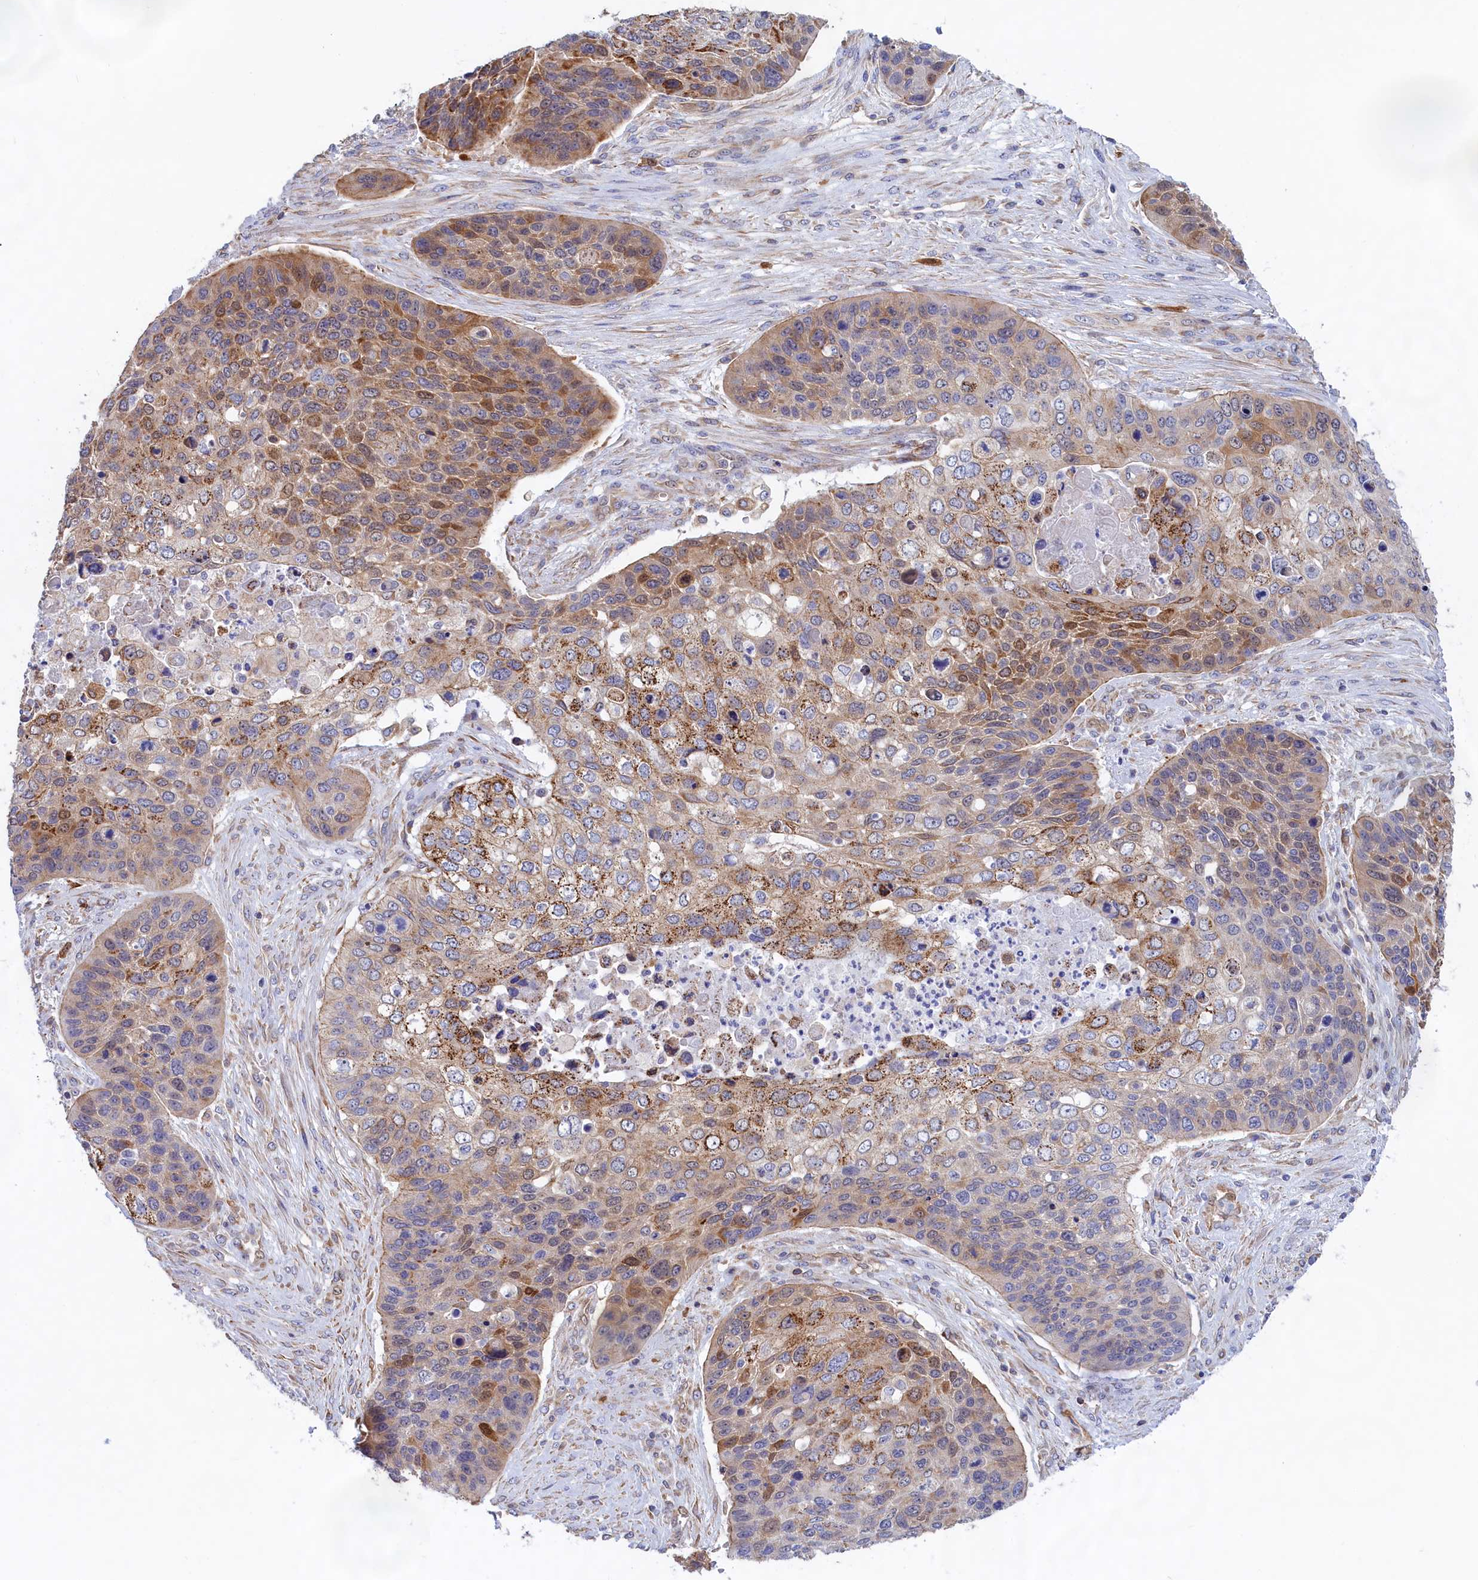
{"staining": {"intensity": "moderate", "quantity": "25%-75%", "location": "cytoplasmic/membranous,nuclear"}, "tissue": "skin cancer", "cell_type": "Tumor cells", "image_type": "cancer", "snomed": [{"axis": "morphology", "description": "Basal cell carcinoma"}, {"axis": "topography", "description": "Skin"}], "caption": "A brown stain labels moderate cytoplasmic/membranous and nuclear staining of a protein in human skin basal cell carcinoma tumor cells. (brown staining indicates protein expression, while blue staining denotes nuclei).", "gene": "ABCC12", "patient": {"sex": "female", "age": 74}}